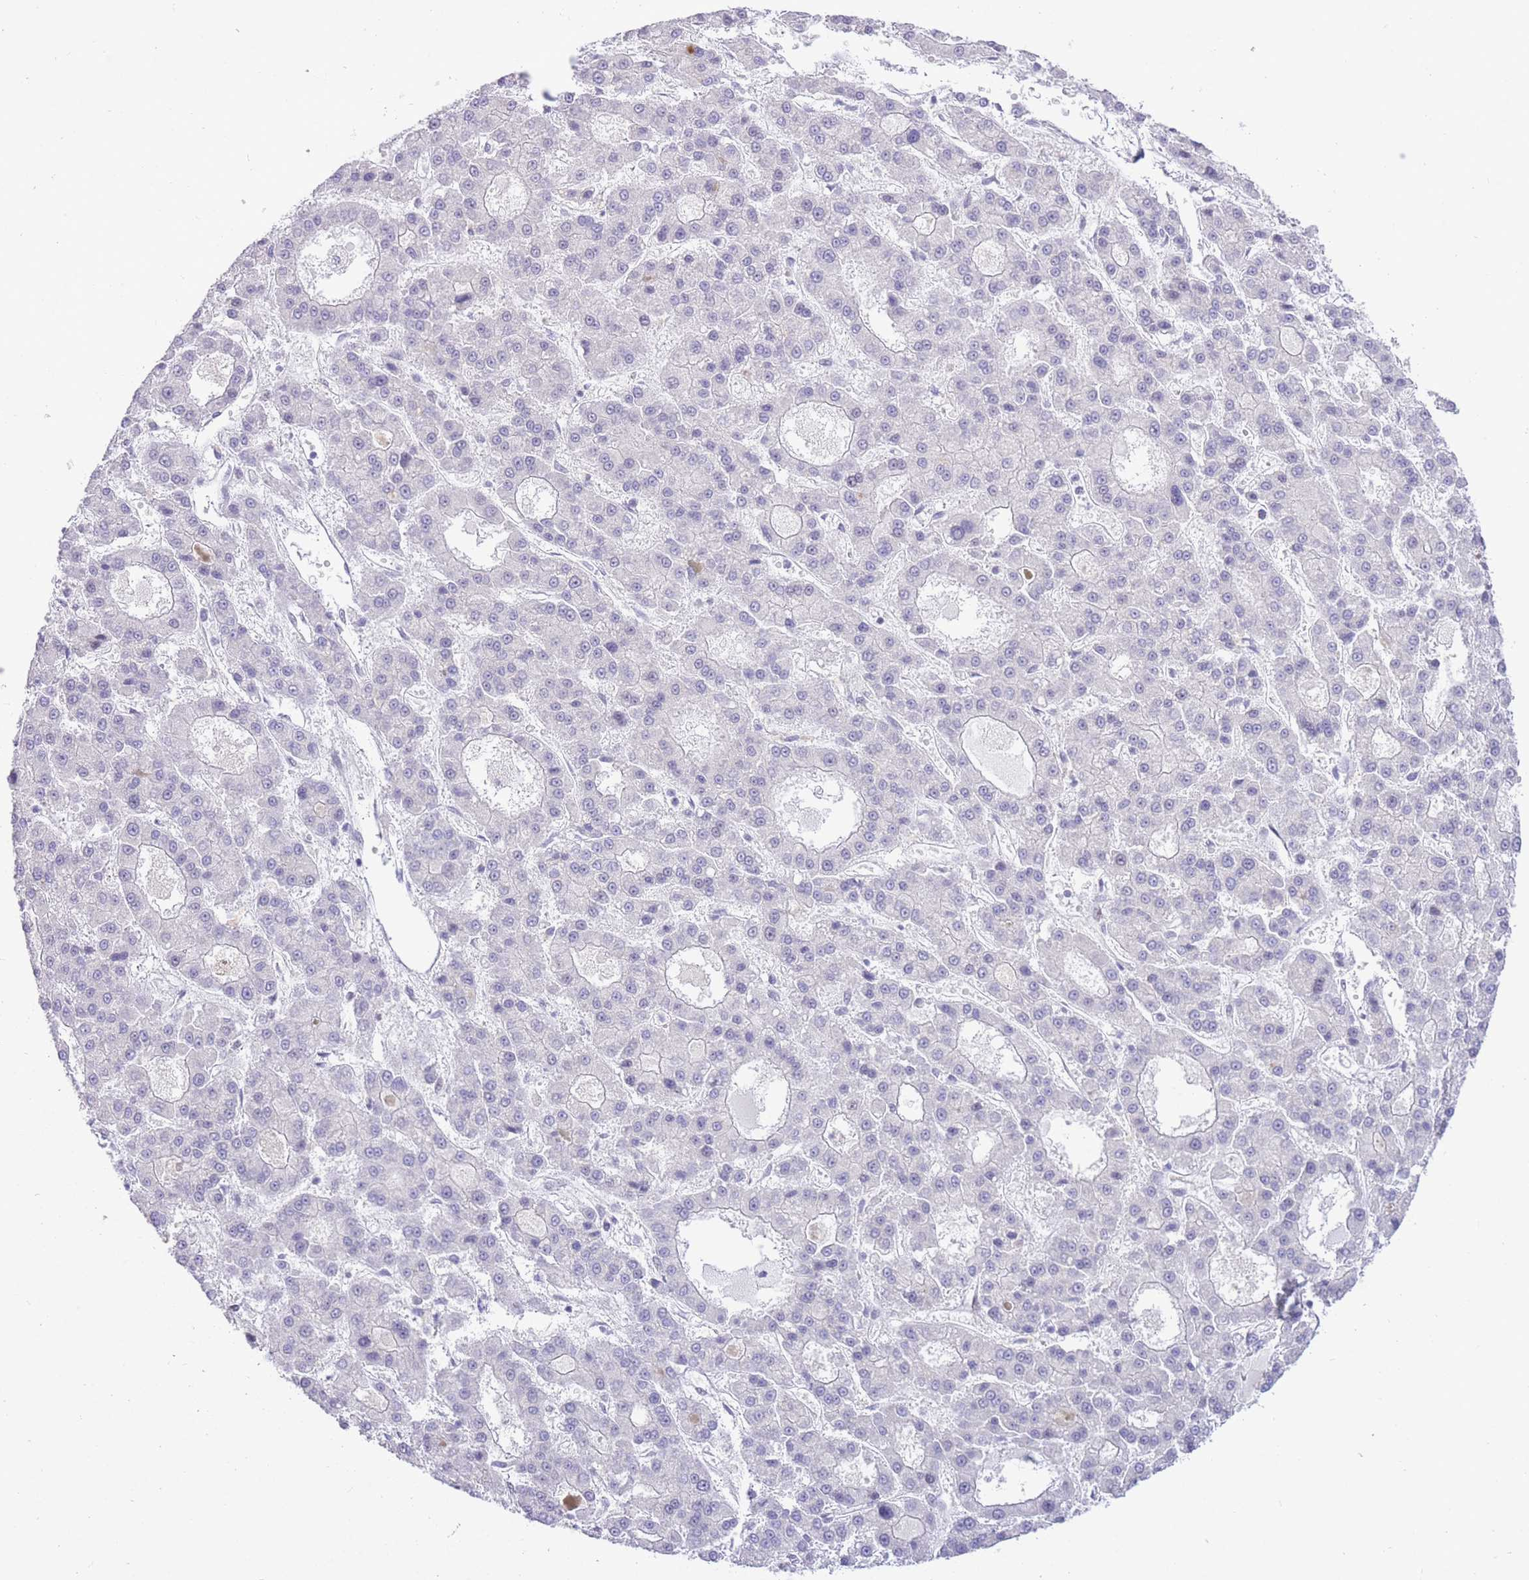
{"staining": {"intensity": "negative", "quantity": "none", "location": "none"}, "tissue": "liver cancer", "cell_type": "Tumor cells", "image_type": "cancer", "snomed": [{"axis": "morphology", "description": "Carcinoma, Hepatocellular, NOS"}, {"axis": "topography", "description": "Liver"}], "caption": "There is no significant staining in tumor cells of liver cancer.", "gene": "STK39", "patient": {"sex": "male", "age": 70}}